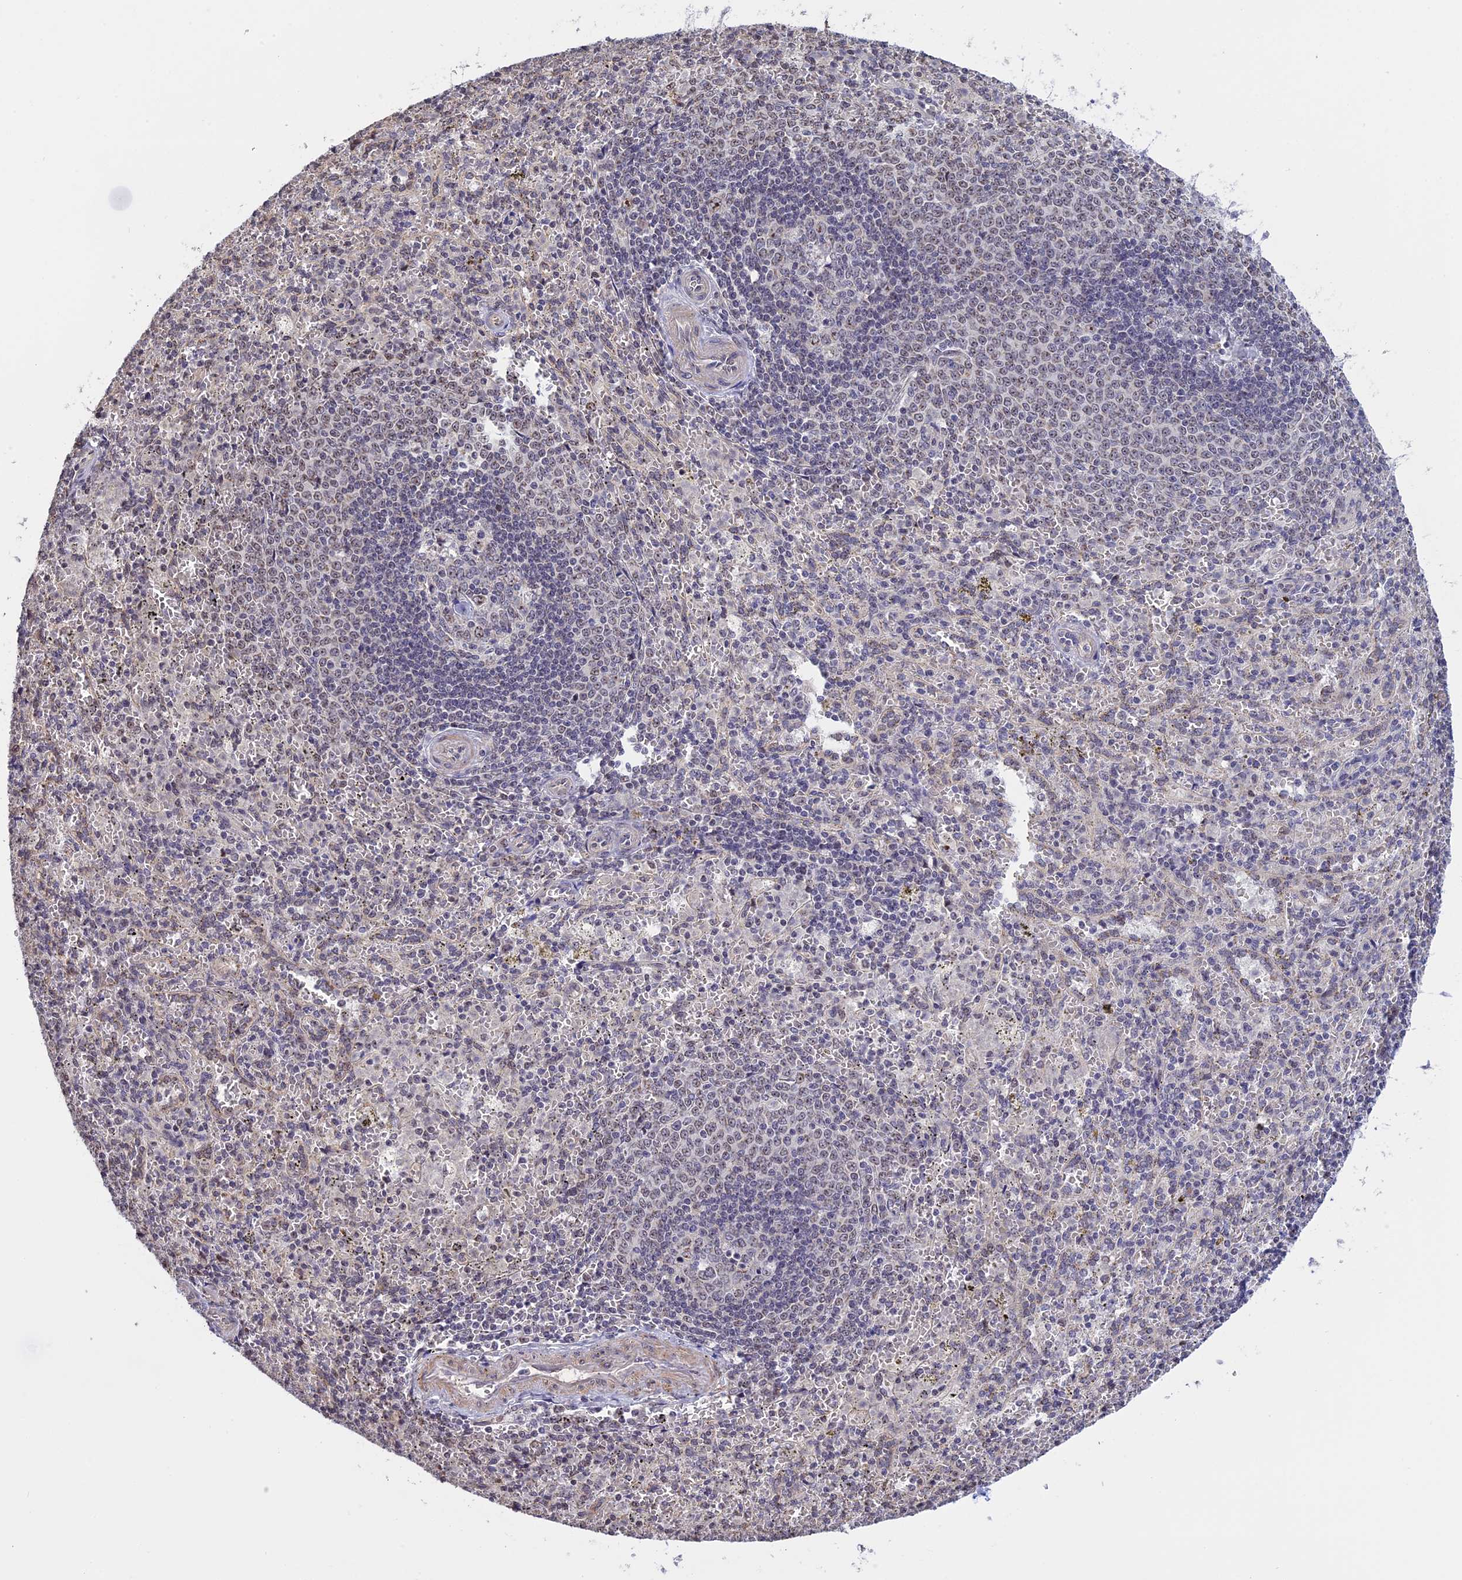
{"staining": {"intensity": "negative", "quantity": "none", "location": "none"}, "tissue": "spleen", "cell_type": "Cells in red pulp", "image_type": "normal", "snomed": [{"axis": "morphology", "description": "Normal tissue, NOS"}, {"axis": "topography", "description": "Spleen"}], "caption": "Immunohistochemistry (IHC) photomicrograph of benign spleen: spleen stained with DAB (3,3'-diaminobenzidine) shows no significant protein positivity in cells in red pulp. The staining was performed using DAB to visualize the protein expression in brown, while the nuclei were stained in blue with hematoxylin (Magnification: 20x).", "gene": "MGA", "patient": {"sex": "female", "age": 21}}